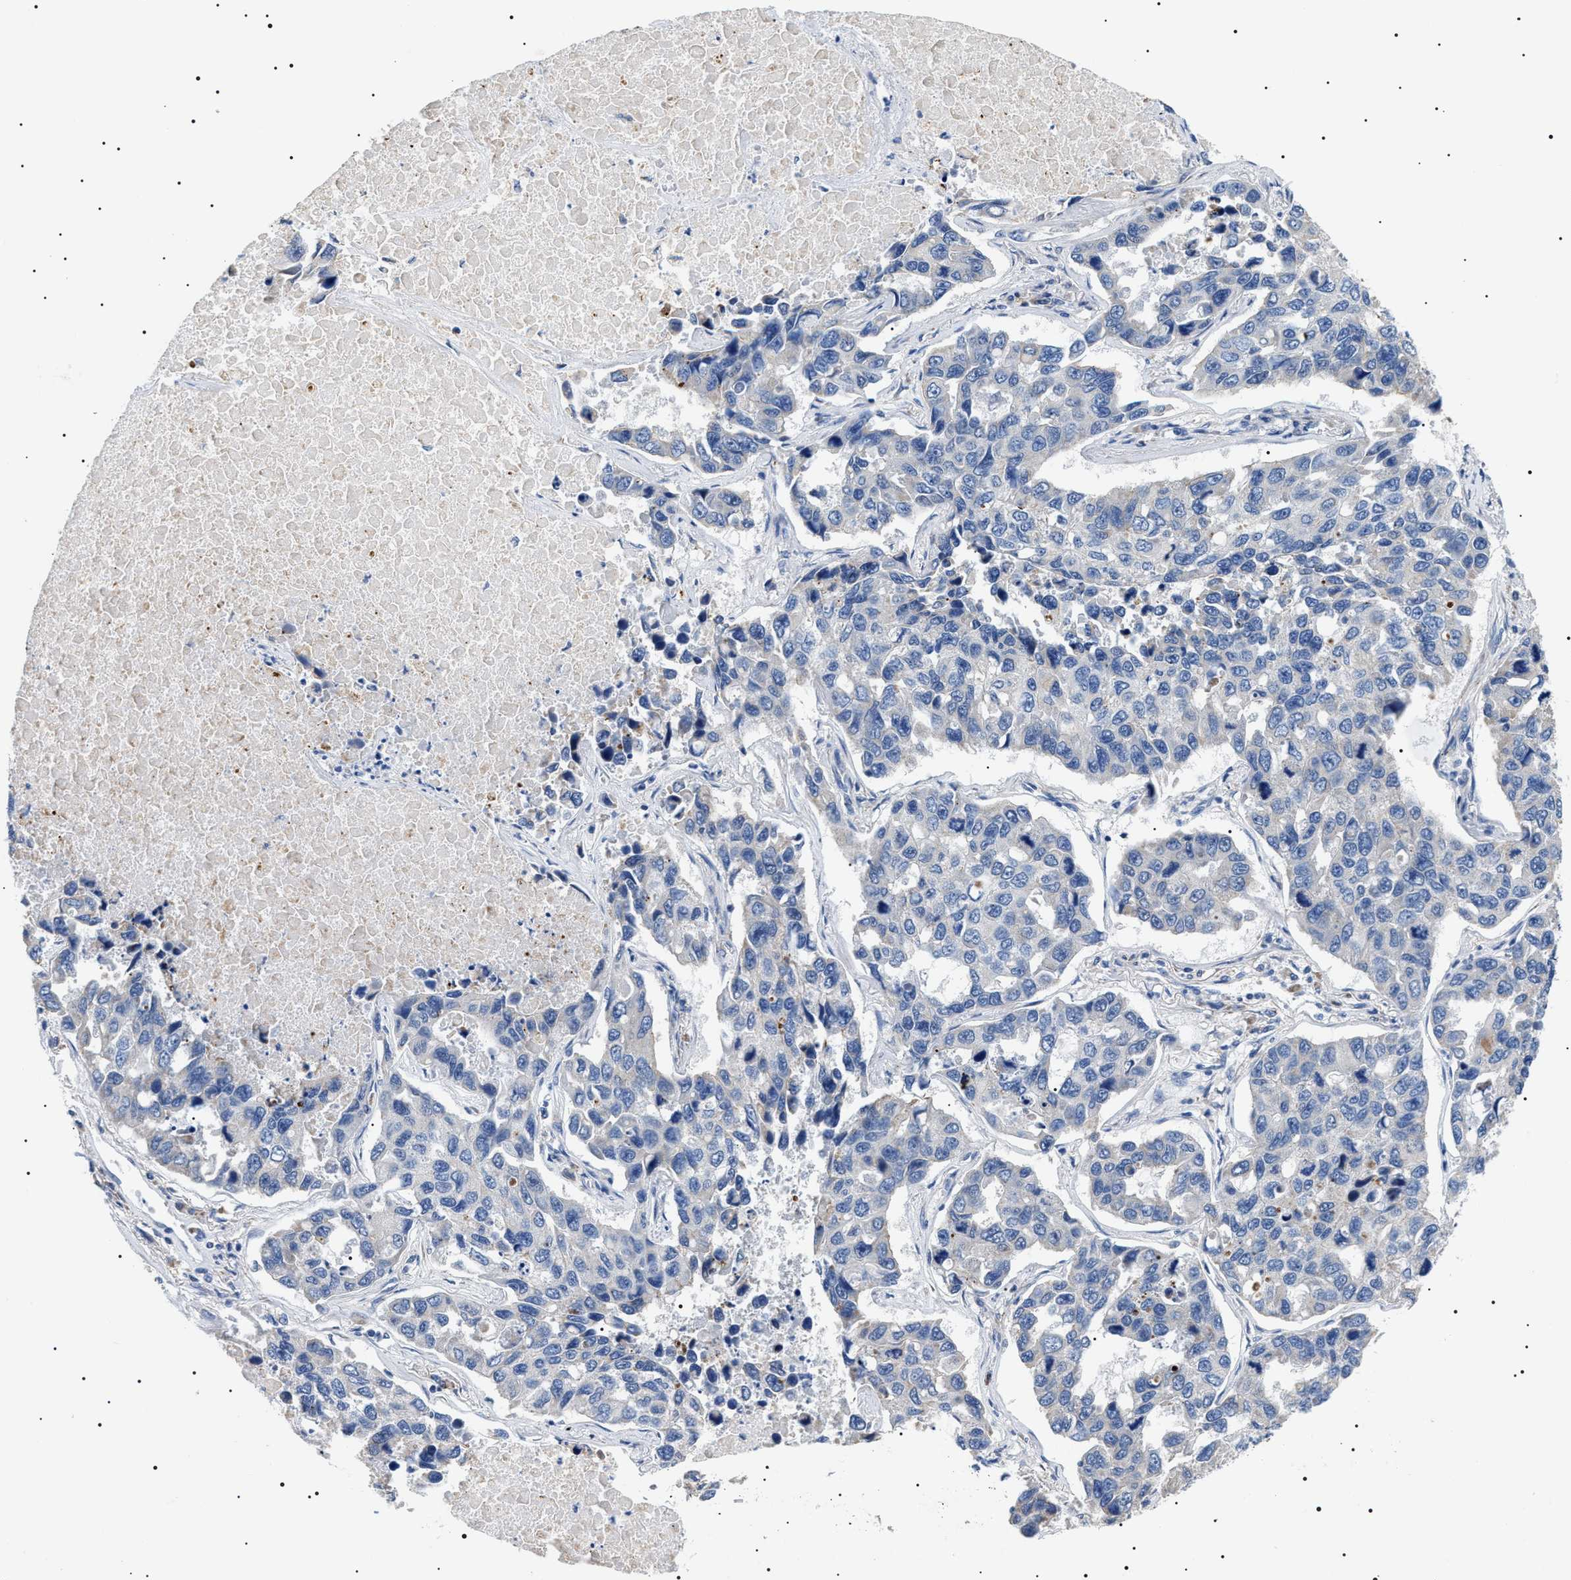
{"staining": {"intensity": "negative", "quantity": "none", "location": "none"}, "tissue": "lung cancer", "cell_type": "Tumor cells", "image_type": "cancer", "snomed": [{"axis": "morphology", "description": "Adenocarcinoma, NOS"}, {"axis": "topography", "description": "Lung"}], "caption": "IHC micrograph of lung adenocarcinoma stained for a protein (brown), which reveals no expression in tumor cells. (Stains: DAB IHC with hematoxylin counter stain, Microscopy: brightfield microscopy at high magnification).", "gene": "TMEM222", "patient": {"sex": "male", "age": 64}}